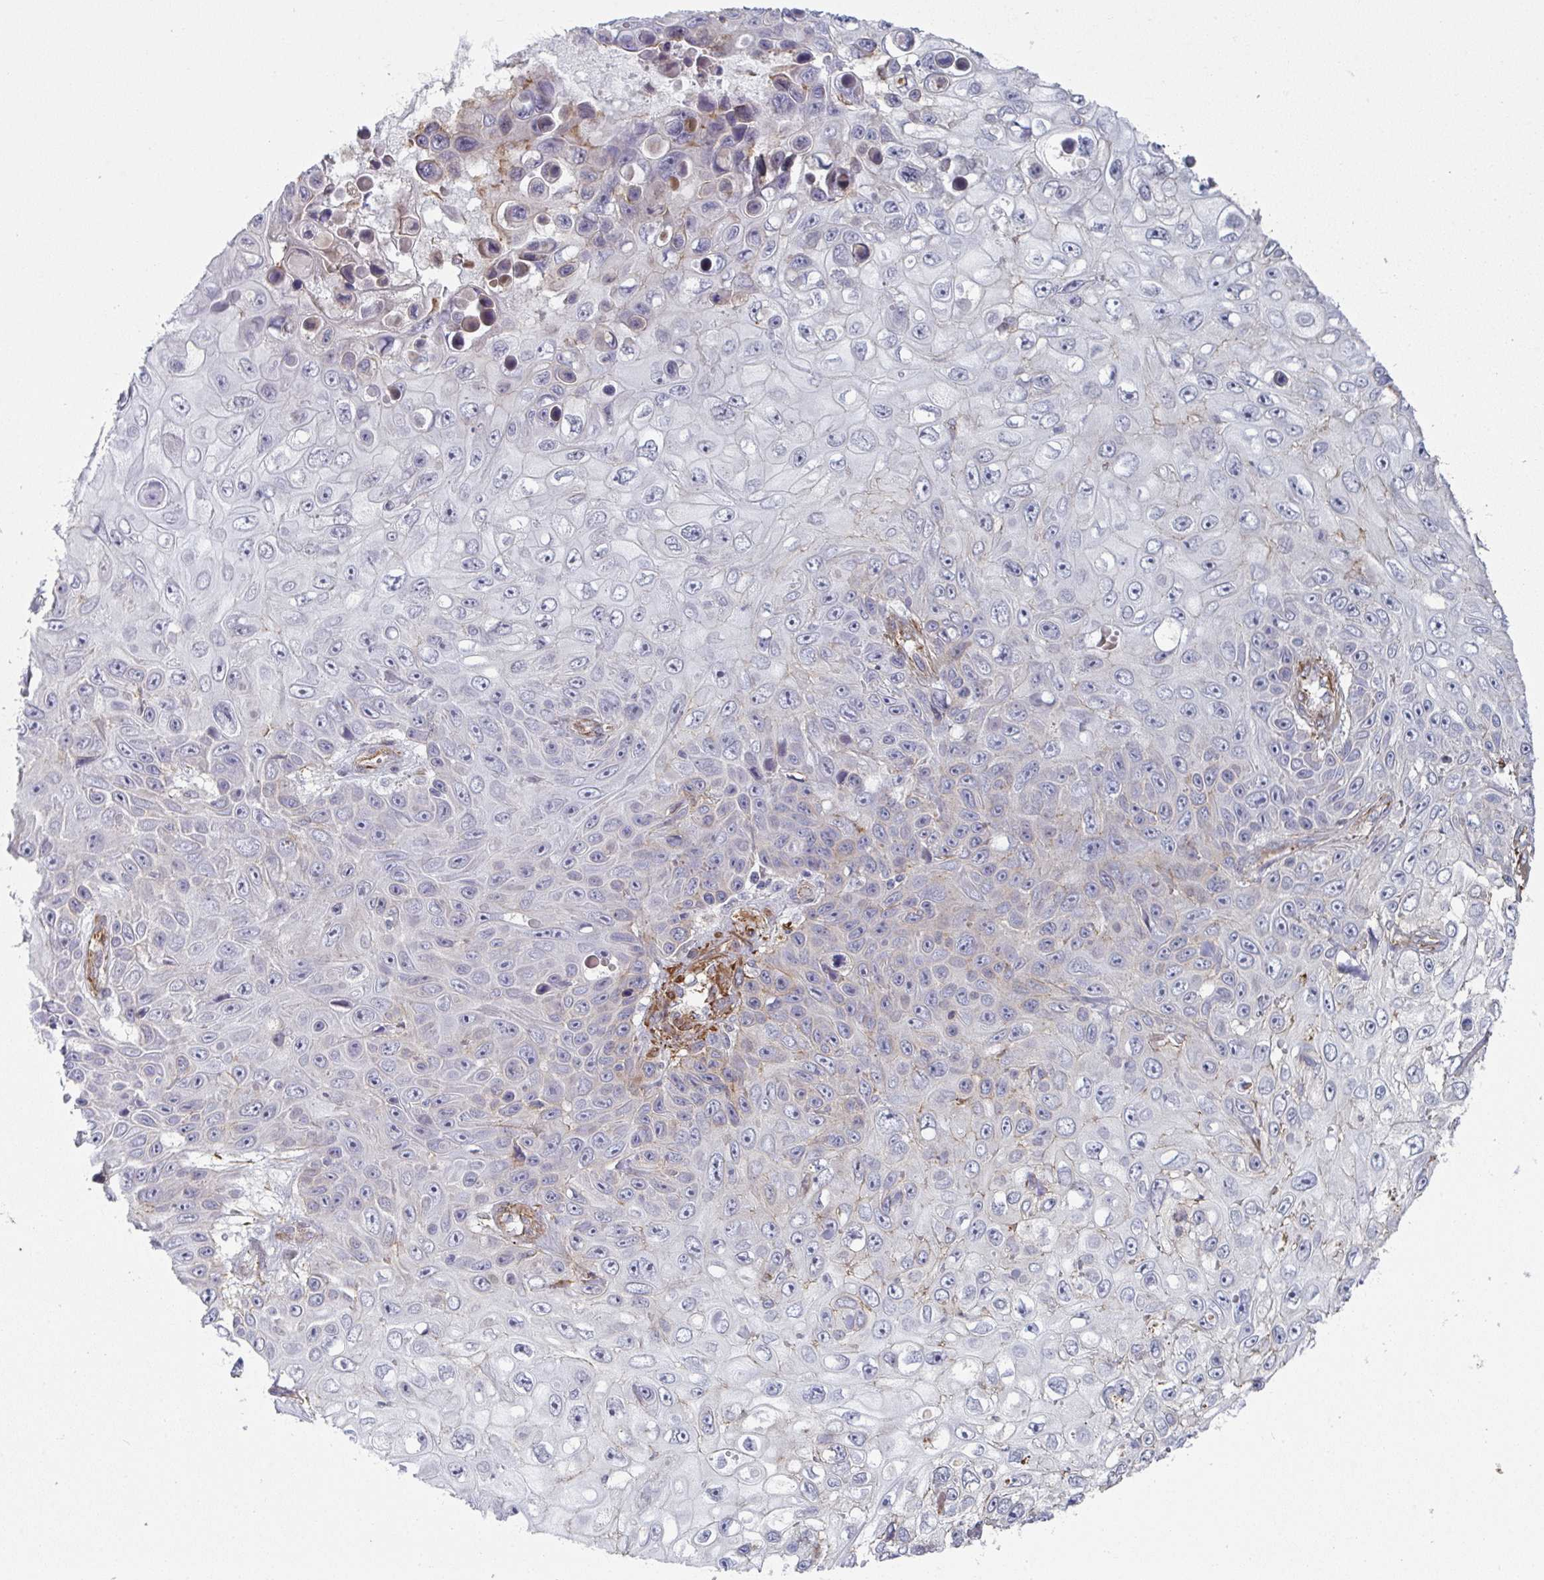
{"staining": {"intensity": "negative", "quantity": "none", "location": "none"}, "tissue": "skin cancer", "cell_type": "Tumor cells", "image_type": "cancer", "snomed": [{"axis": "morphology", "description": "Squamous cell carcinoma, NOS"}, {"axis": "topography", "description": "Skin"}], "caption": "Squamous cell carcinoma (skin) was stained to show a protein in brown. There is no significant staining in tumor cells.", "gene": "NEURL4", "patient": {"sex": "male", "age": 82}}